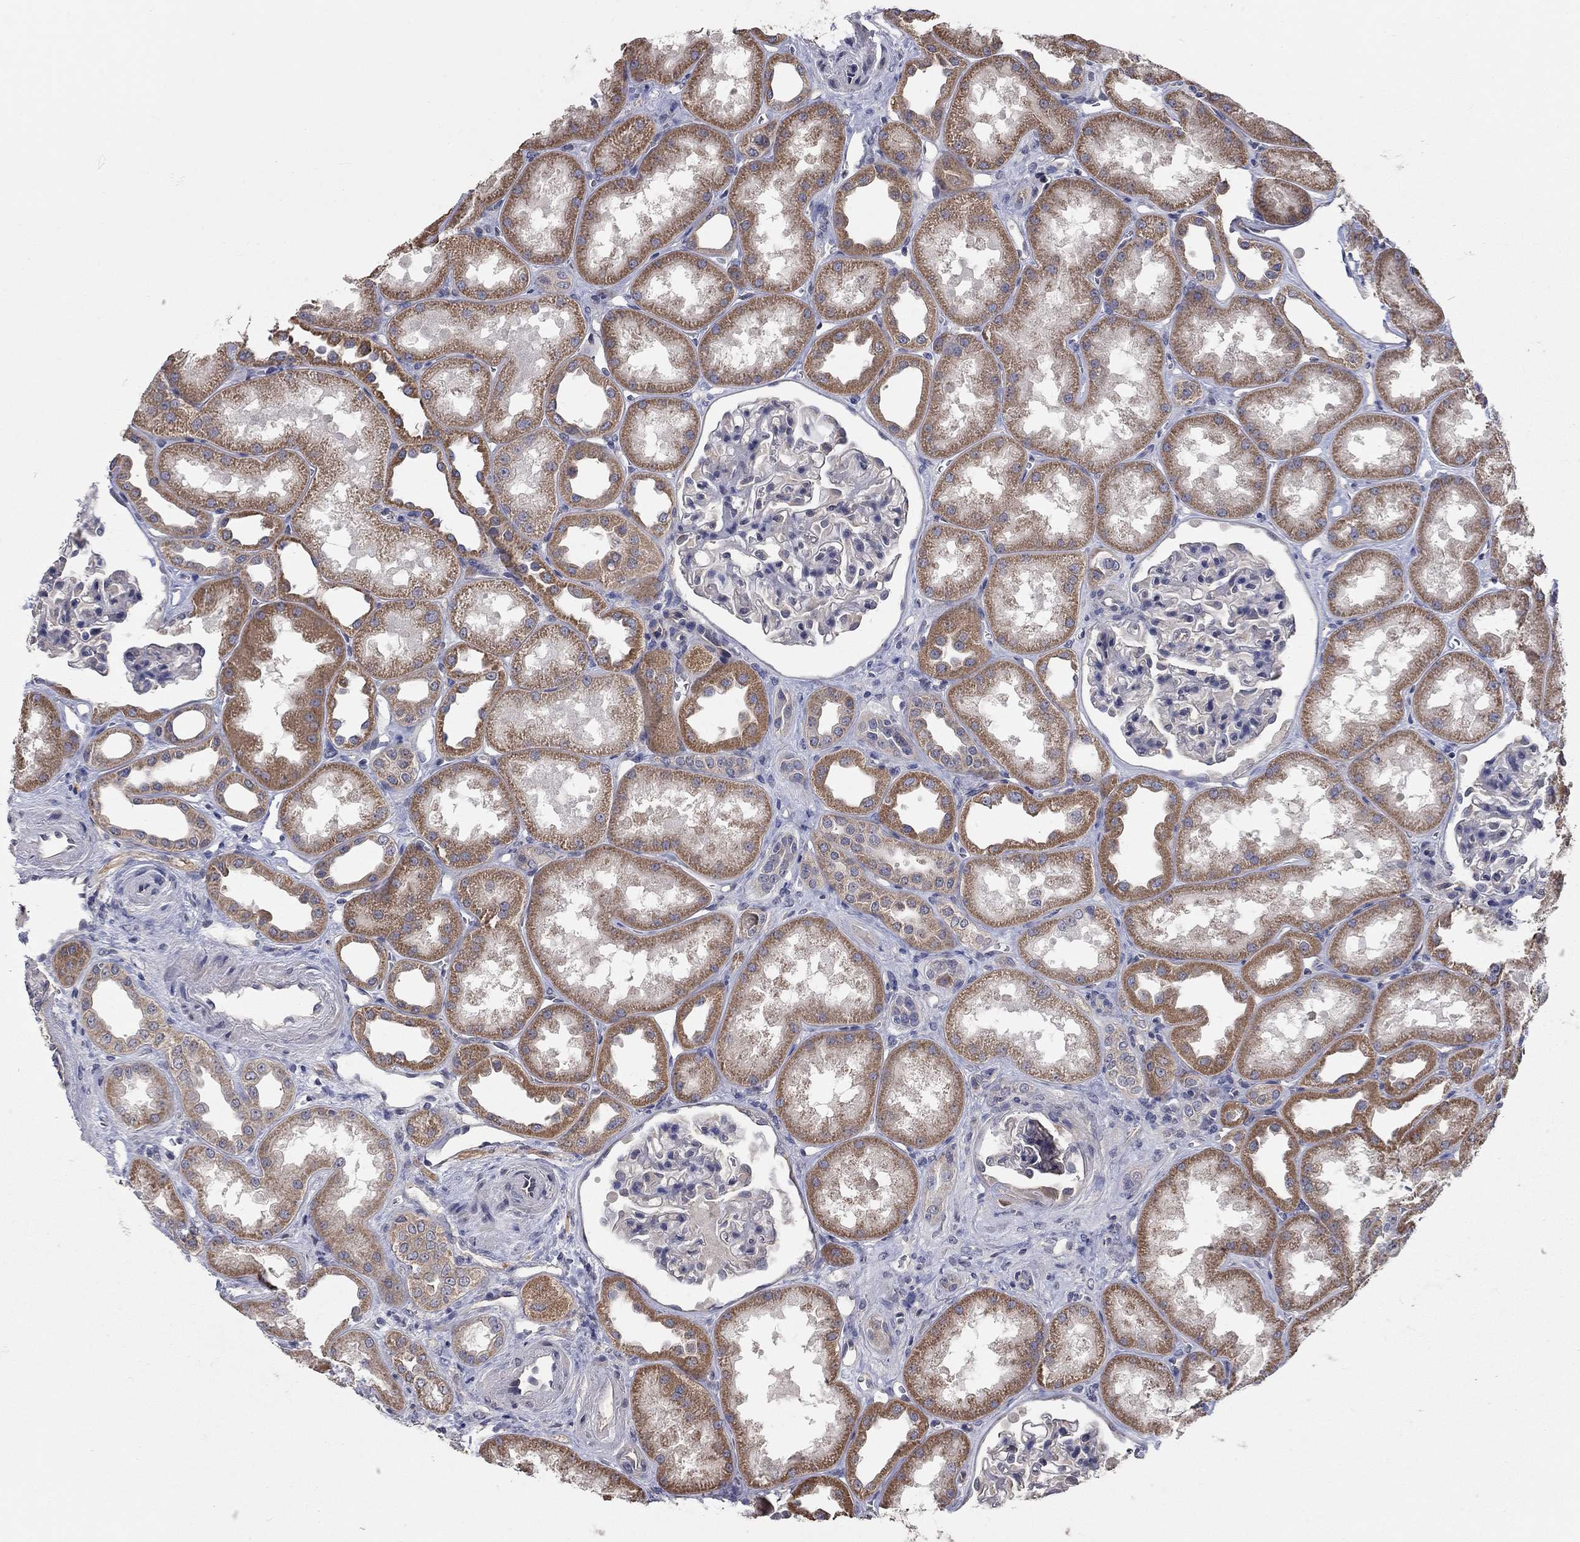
{"staining": {"intensity": "negative", "quantity": "none", "location": "none"}, "tissue": "kidney", "cell_type": "Cells in glomeruli", "image_type": "normal", "snomed": [{"axis": "morphology", "description": "Normal tissue, NOS"}, {"axis": "topography", "description": "Kidney"}], "caption": "A micrograph of kidney stained for a protein displays no brown staining in cells in glomeruli. Nuclei are stained in blue.", "gene": "WASF3", "patient": {"sex": "male", "age": 61}}